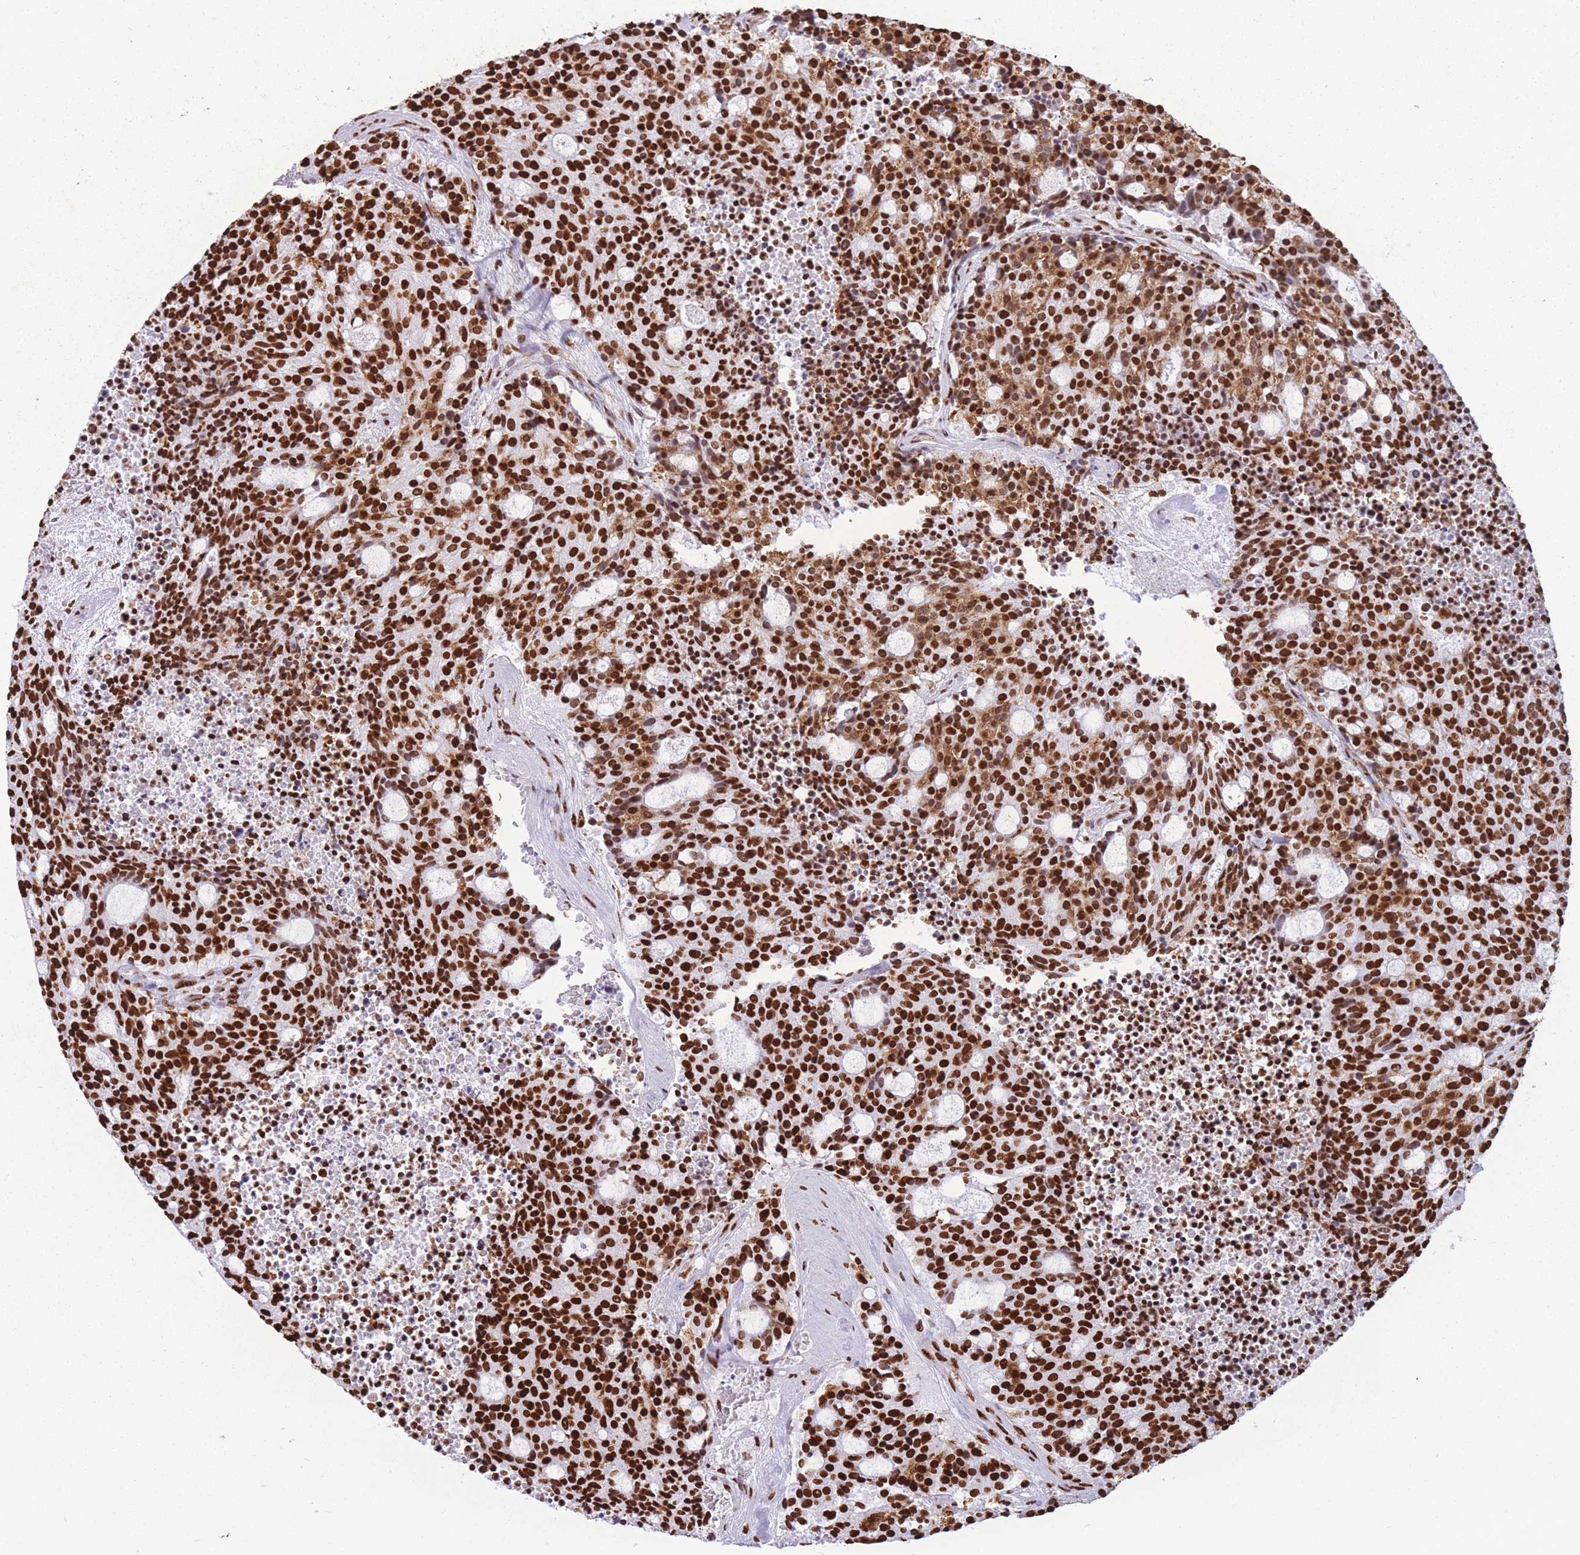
{"staining": {"intensity": "strong", "quantity": ">75%", "location": "cytoplasmic/membranous,nuclear"}, "tissue": "carcinoid", "cell_type": "Tumor cells", "image_type": "cancer", "snomed": [{"axis": "morphology", "description": "Carcinoid, malignant, NOS"}, {"axis": "topography", "description": "Pancreas"}], "caption": "Carcinoid tissue displays strong cytoplasmic/membranous and nuclear expression in approximately >75% of tumor cells", "gene": "HNRNPUL1", "patient": {"sex": "female", "age": 54}}